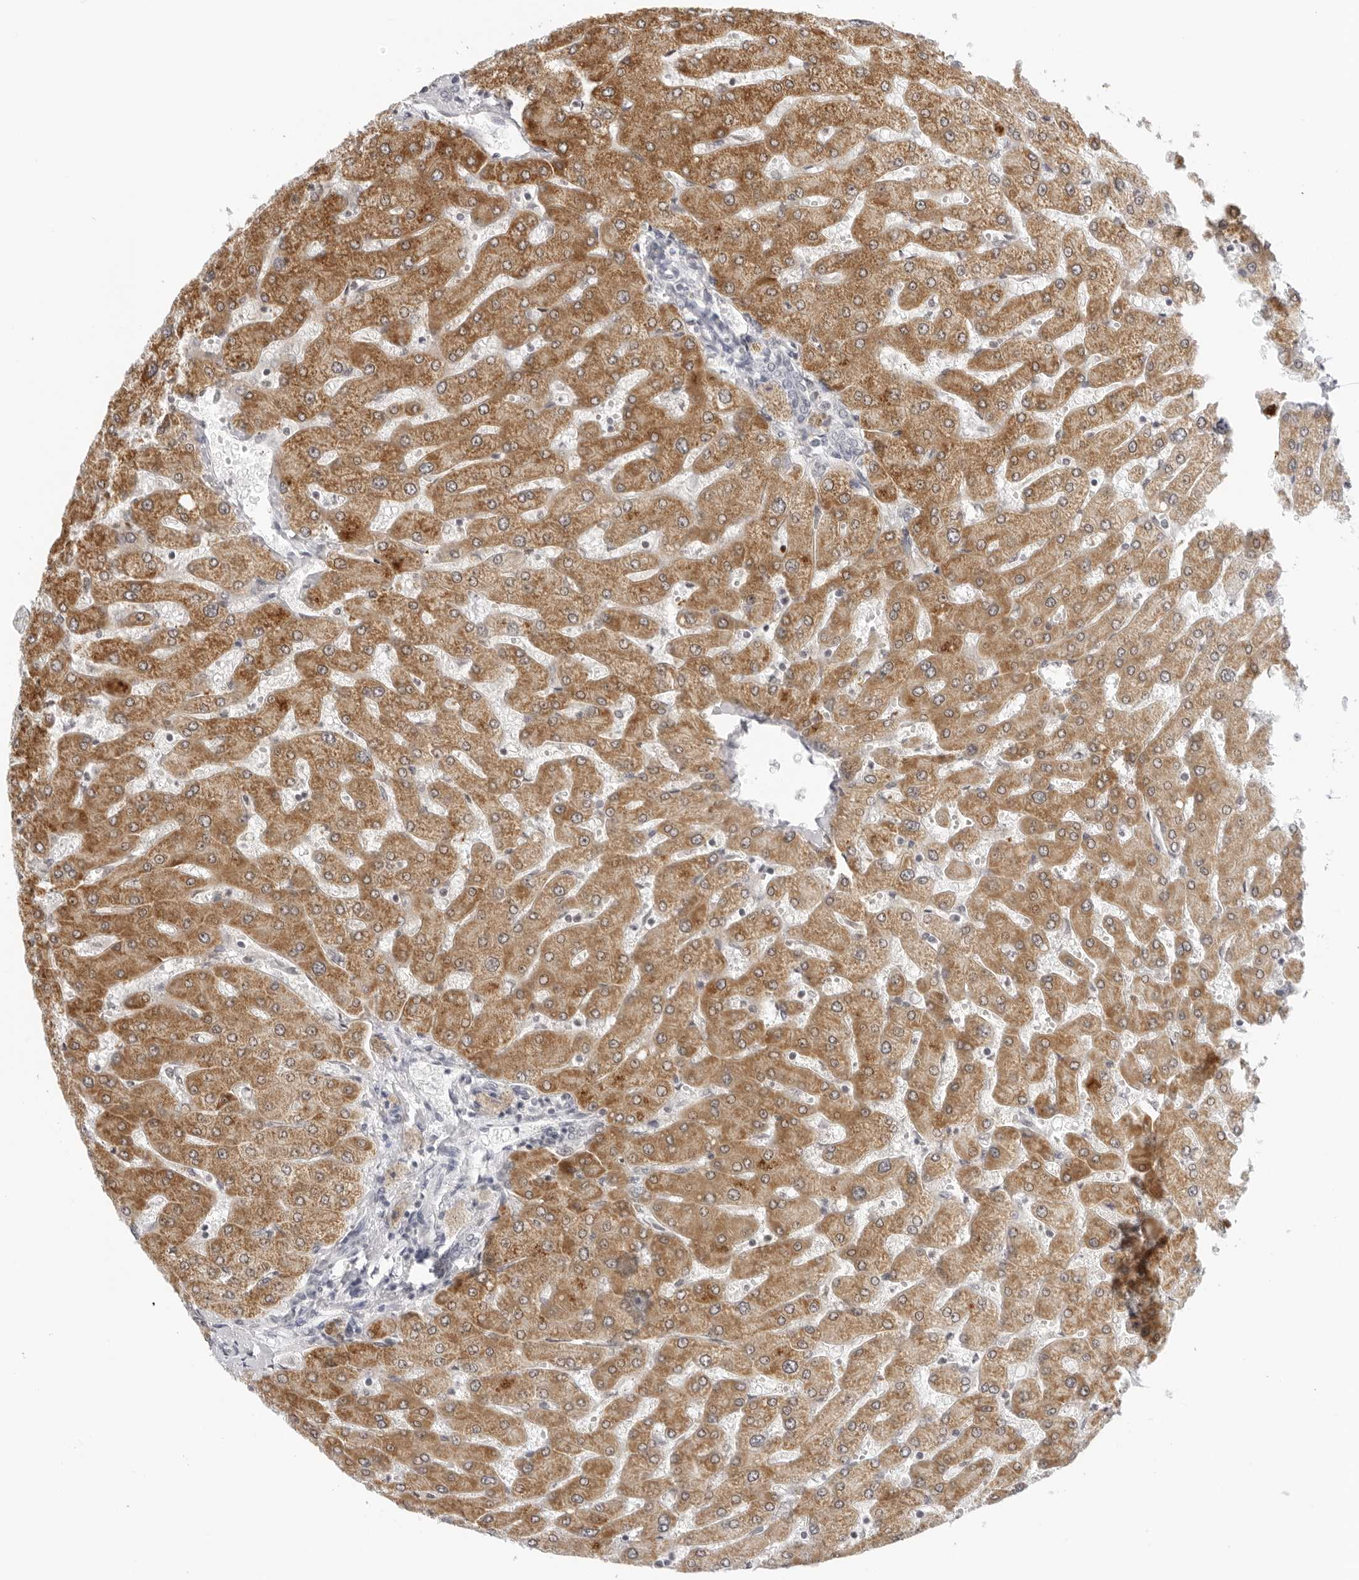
{"staining": {"intensity": "negative", "quantity": "none", "location": "none"}, "tissue": "liver", "cell_type": "Cholangiocytes", "image_type": "normal", "snomed": [{"axis": "morphology", "description": "Normal tissue, NOS"}, {"axis": "topography", "description": "Liver"}], "caption": "There is no significant staining in cholangiocytes of liver. The staining was performed using DAB to visualize the protein expression in brown, while the nuclei were stained in blue with hematoxylin (Magnification: 20x).", "gene": "EDN2", "patient": {"sex": "male", "age": 55}}